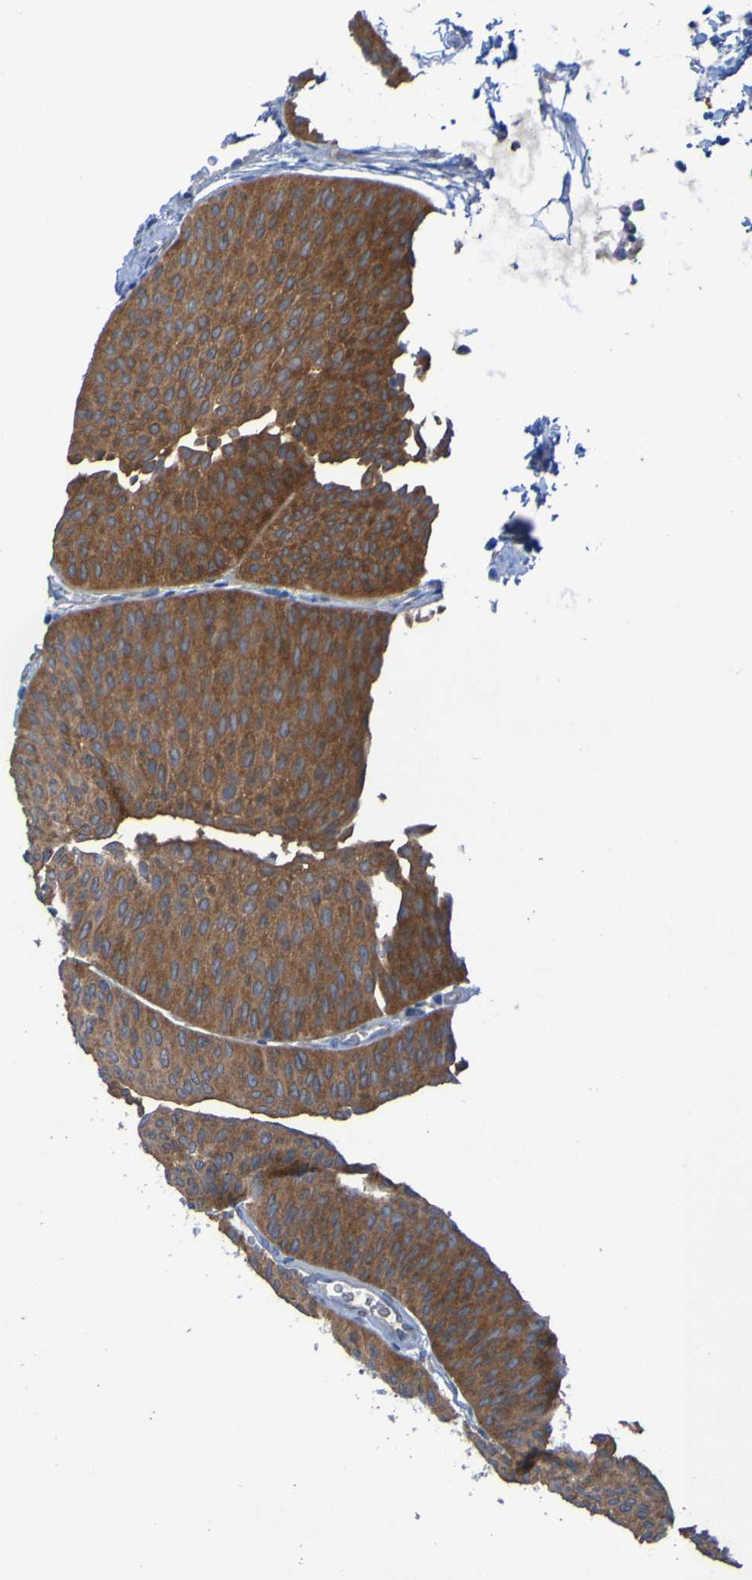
{"staining": {"intensity": "strong", "quantity": ">75%", "location": "cytoplasmic/membranous"}, "tissue": "urothelial cancer", "cell_type": "Tumor cells", "image_type": "cancer", "snomed": [{"axis": "morphology", "description": "Urothelial carcinoma, Low grade"}, {"axis": "topography", "description": "Urinary bladder"}], "caption": "Tumor cells show high levels of strong cytoplasmic/membranous expression in approximately >75% of cells in human urothelial carcinoma (low-grade). Using DAB (3,3'-diaminobenzidine) (brown) and hematoxylin (blue) stains, captured at high magnification using brightfield microscopy.", "gene": "ARHGEF16", "patient": {"sex": "female", "age": 60}}